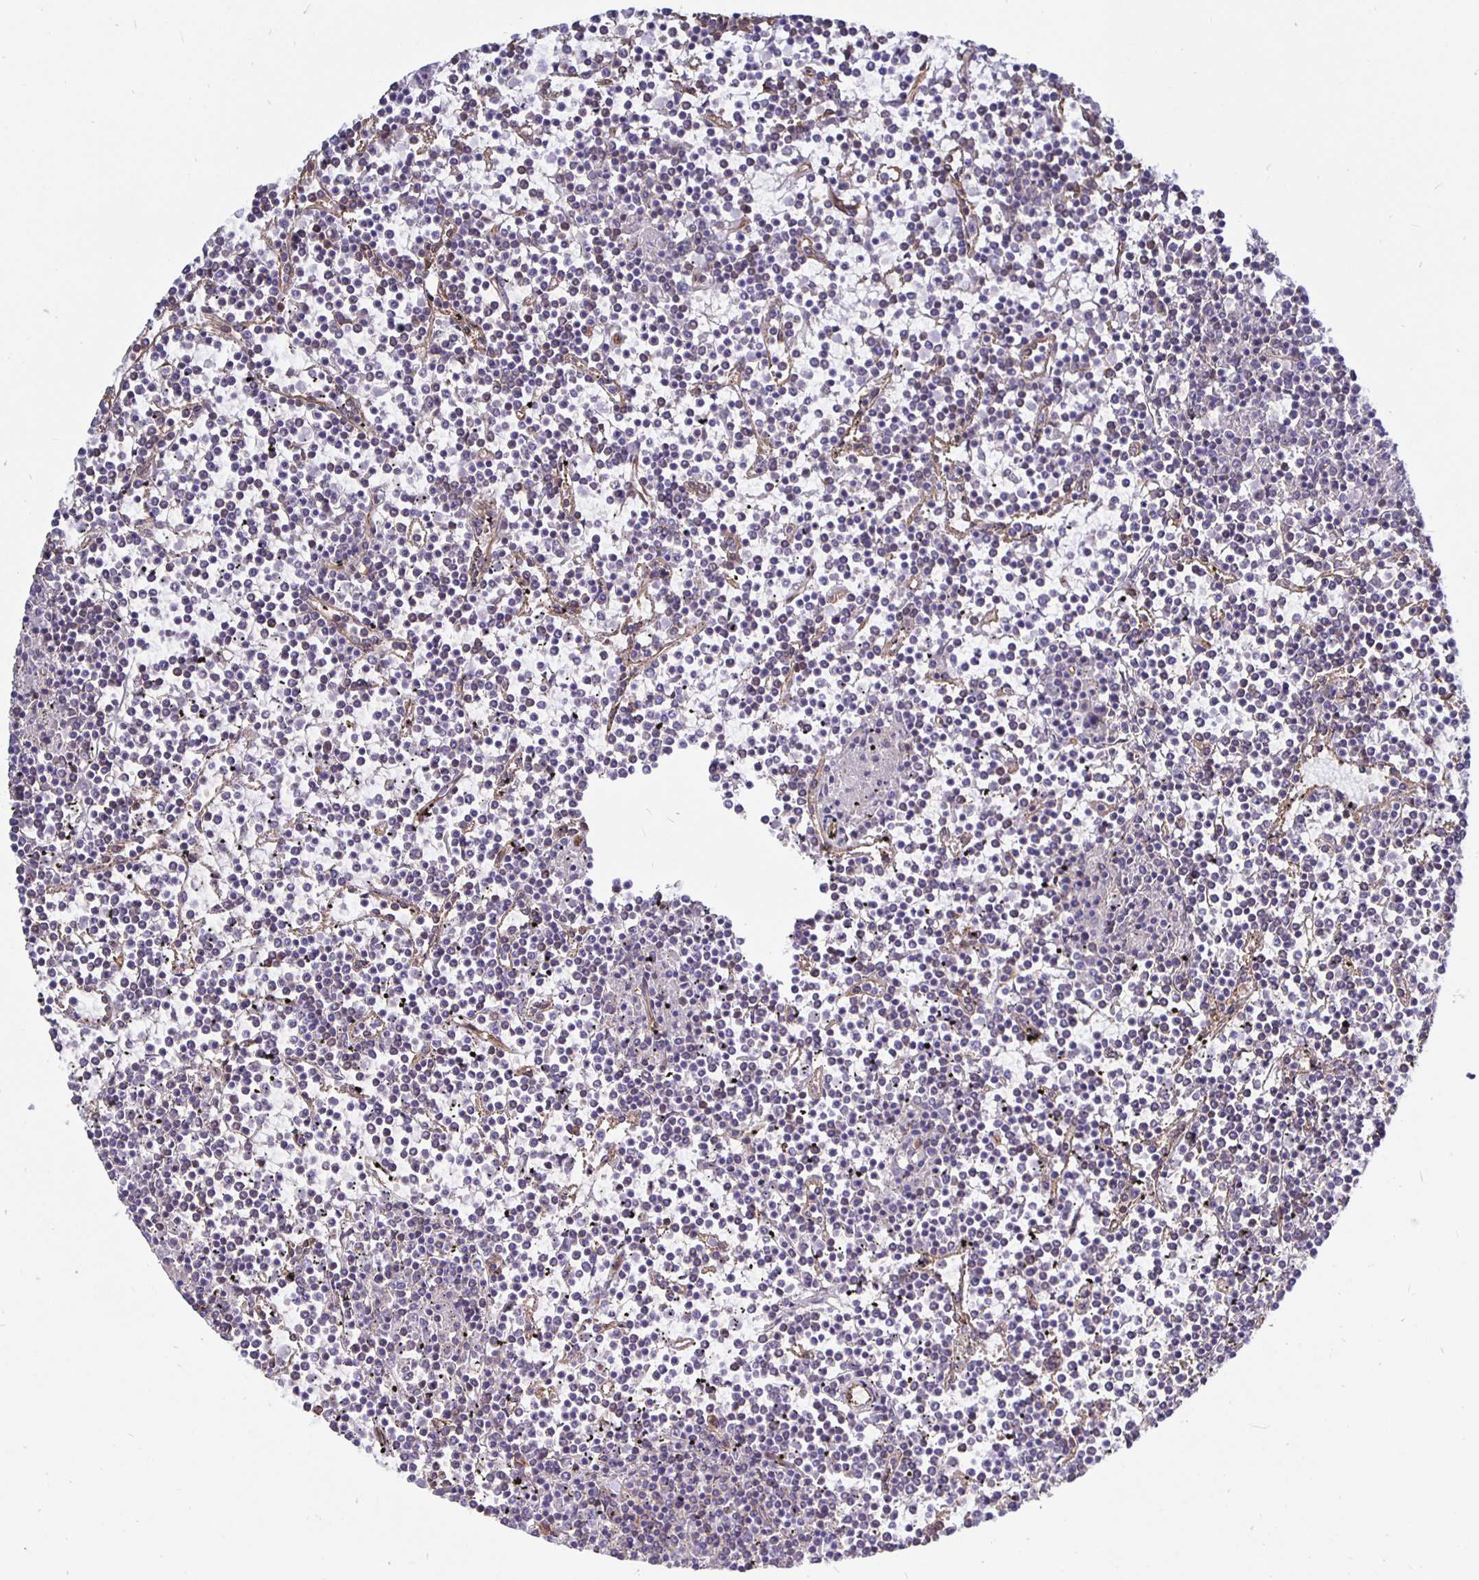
{"staining": {"intensity": "negative", "quantity": "none", "location": "none"}, "tissue": "lymphoma", "cell_type": "Tumor cells", "image_type": "cancer", "snomed": [{"axis": "morphology", "description": "Malignant lymphoma, non-Hodgkin's type, Low grade"}, {"axis": "topography", "description": "Spleen"}], "caption": "Immunohistochemistry image of human malignant lymphoma, non-Hodgkin's type (low-grade) stained for a protein (brown), which demonstrates no staining in tumor cells.", "gene": "ARHGEF39", "patient": {"sex": "female", "age": 19}}